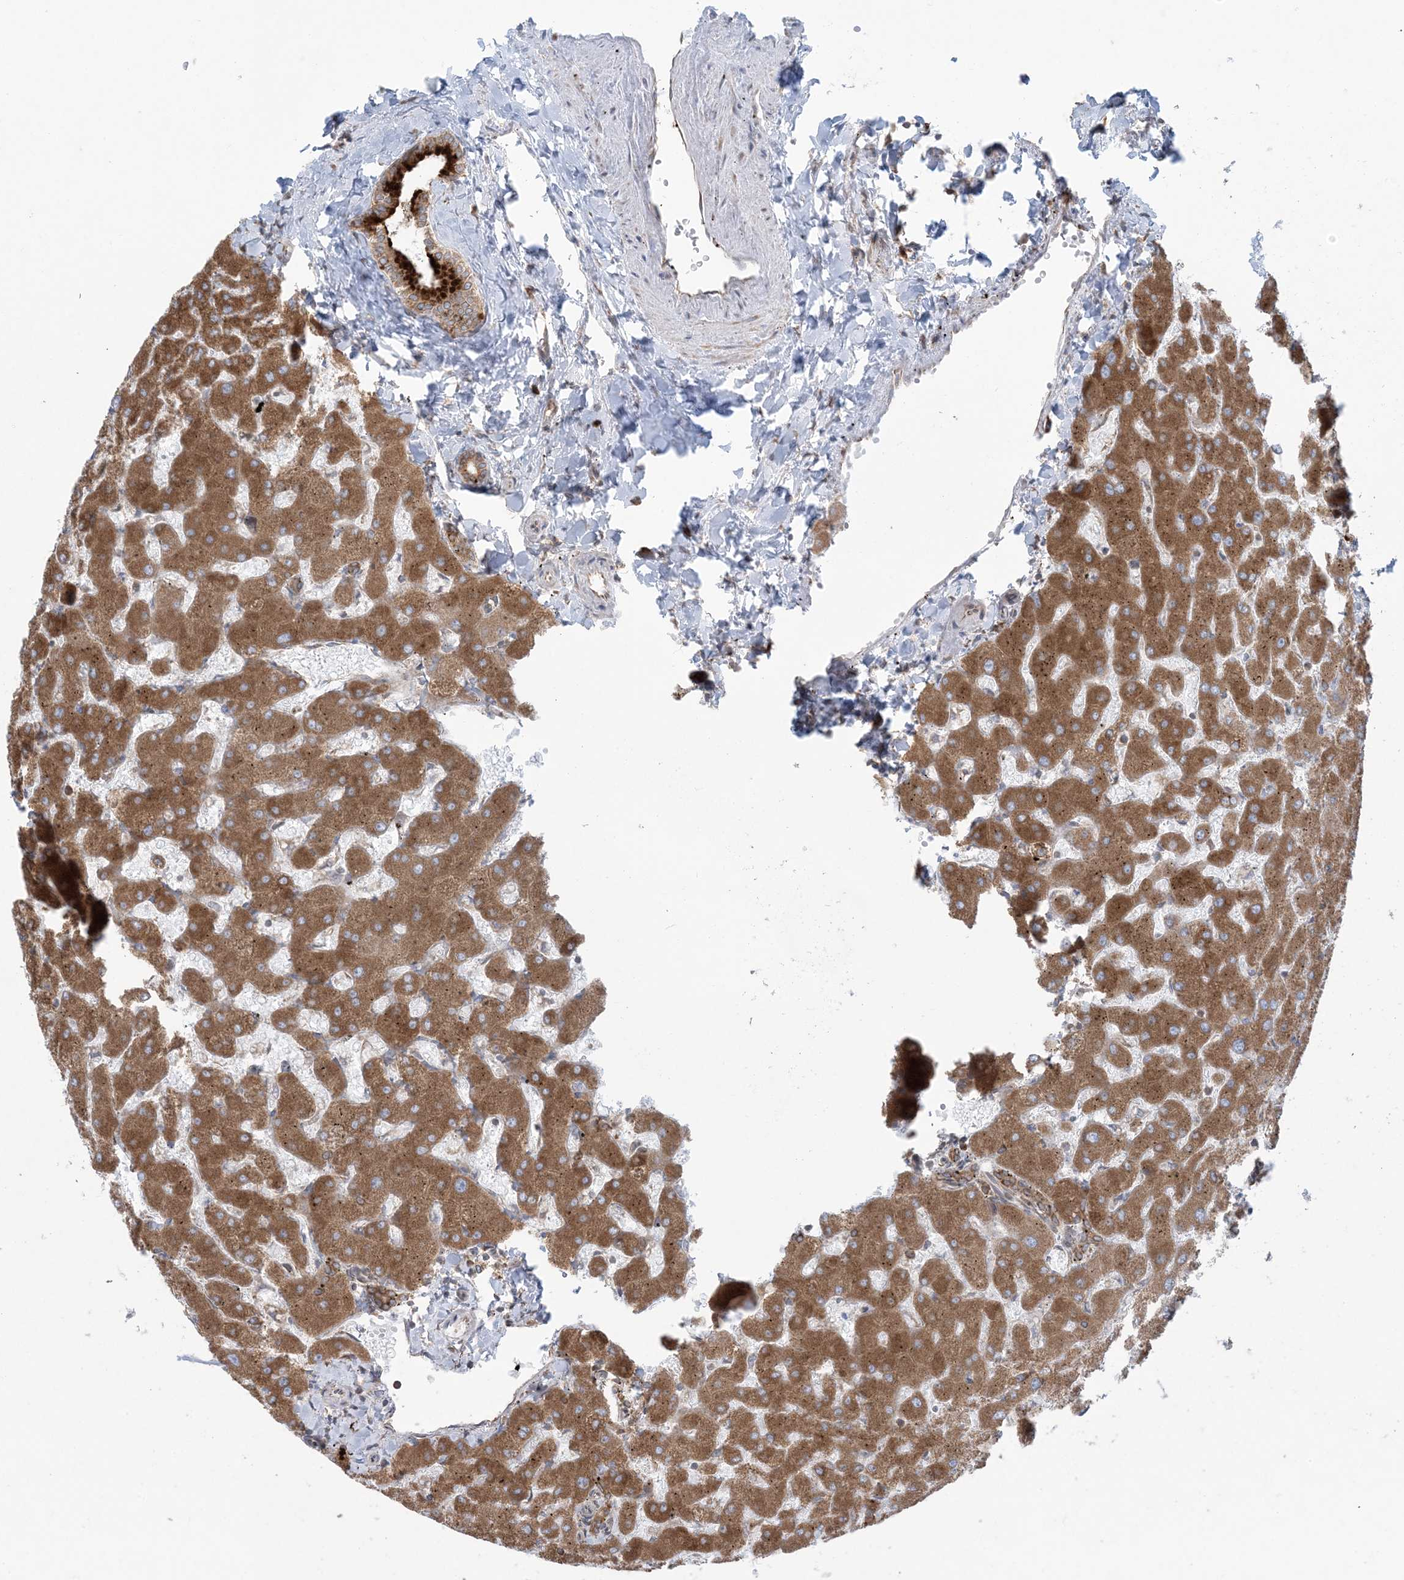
{"staining": {"intensity": "moderate", "quantity": ">75%", "location": "cytoplasmic/membranous"}, "tissue": "liver", "cell_type": "Cholangiocytes", "image_type": "normal", "snomed": [{"axis": "morphology", "description": "Normal tissue, NOS"}, {"axis": "topography", "description": "Liver"}], "caption": "Immunohistochemistry image of unremarkable human liver stained for a protein (brown), which shows medium levels of moderate cytoplasmic/membranous expression in approximately >75% of cholangiocytes.", "gene": "UBXN4", "patient": {"sex": "female", "age": 63}}